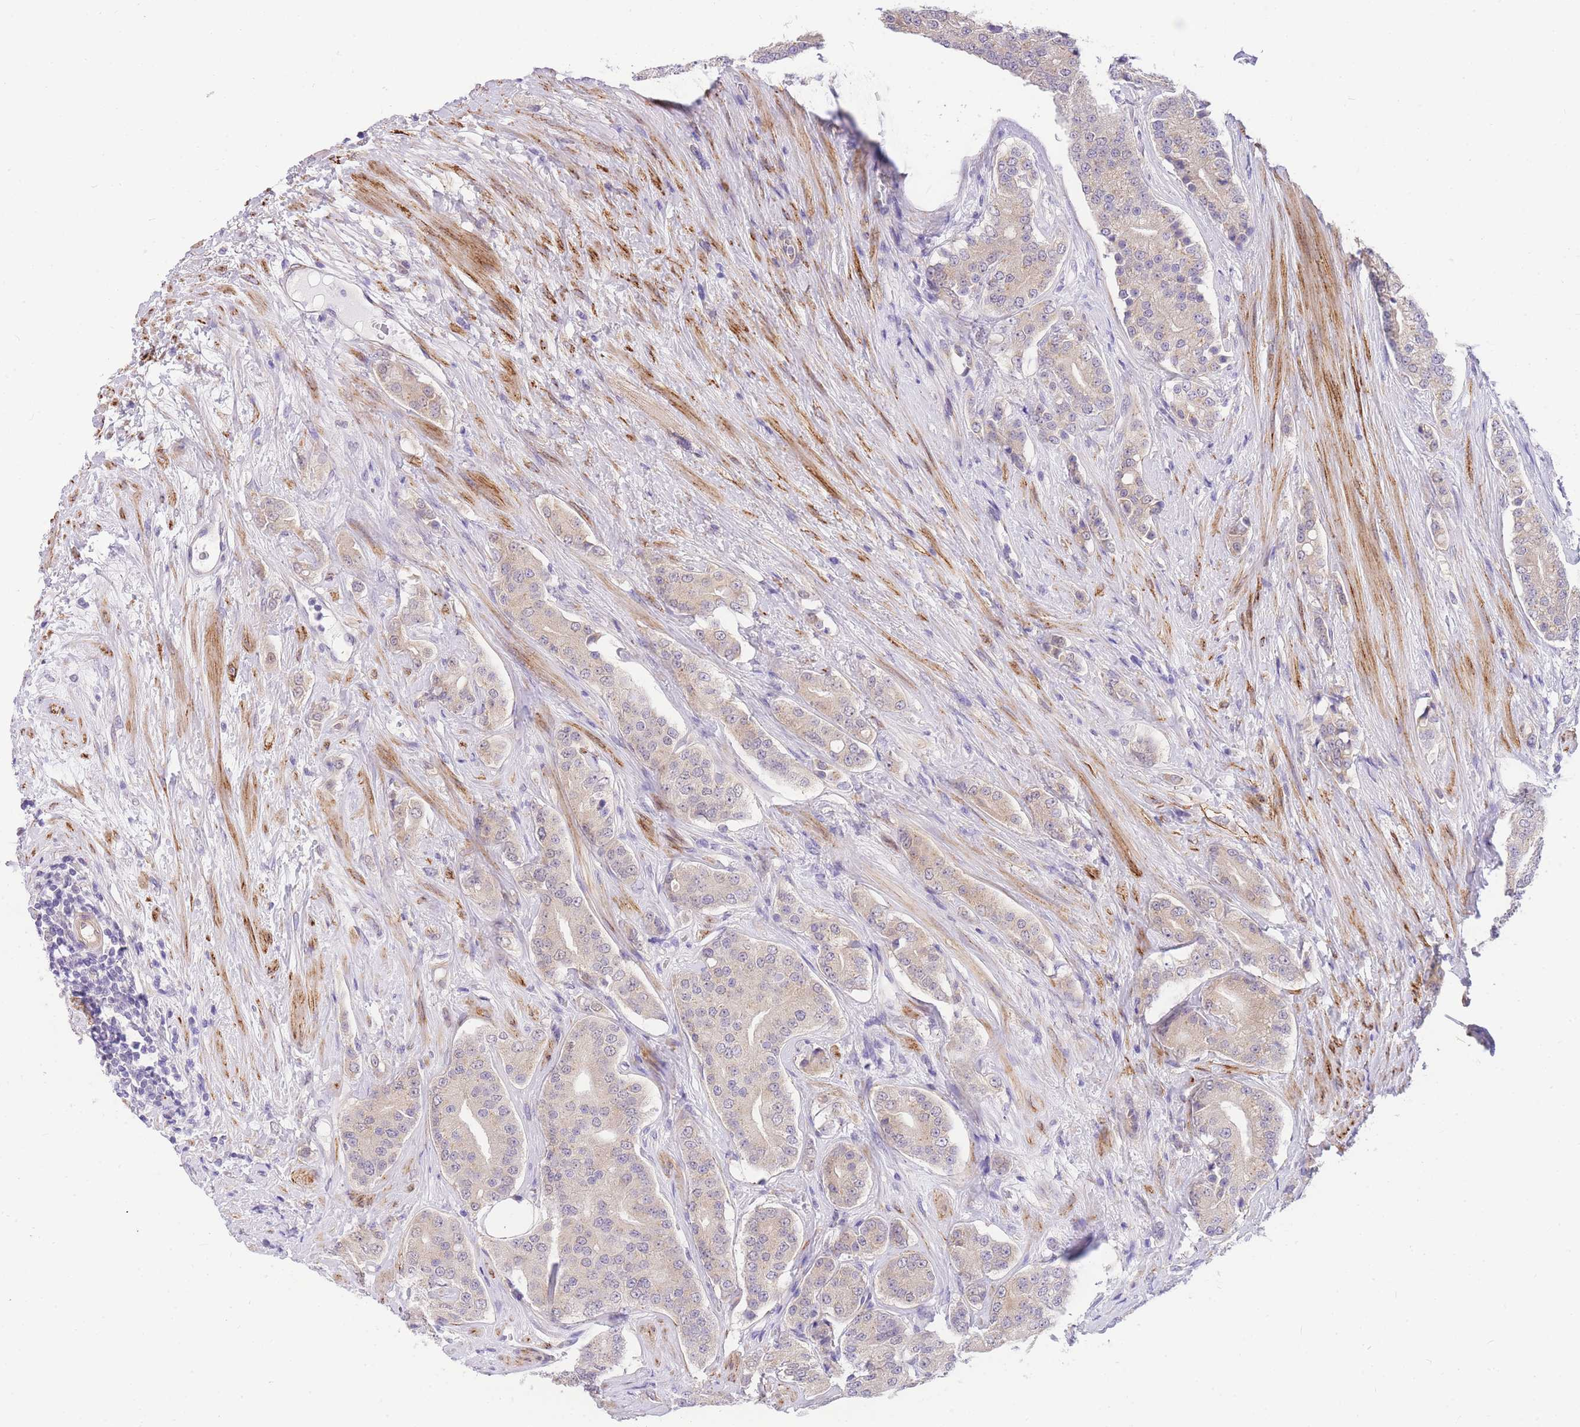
{"staining": {"intensity": "weak", "quantity": "<25%", "location": "cytoplasmic/membranous"}, "tissue": "prostate cancer", "cell_type": "Tumor cells", "image_type": "cancer", "snomed": [{"axis": "morphology", "description": "Adenocarcinoma, High grade"}, {"axis": "topography", "description": "Prostate"}], "caption": "Histopathology image shows no protein staining in tumor cells of prostate cancer tissue.", "gene": "S100PBP", "patient": {"sex": "male", "age": 71}}